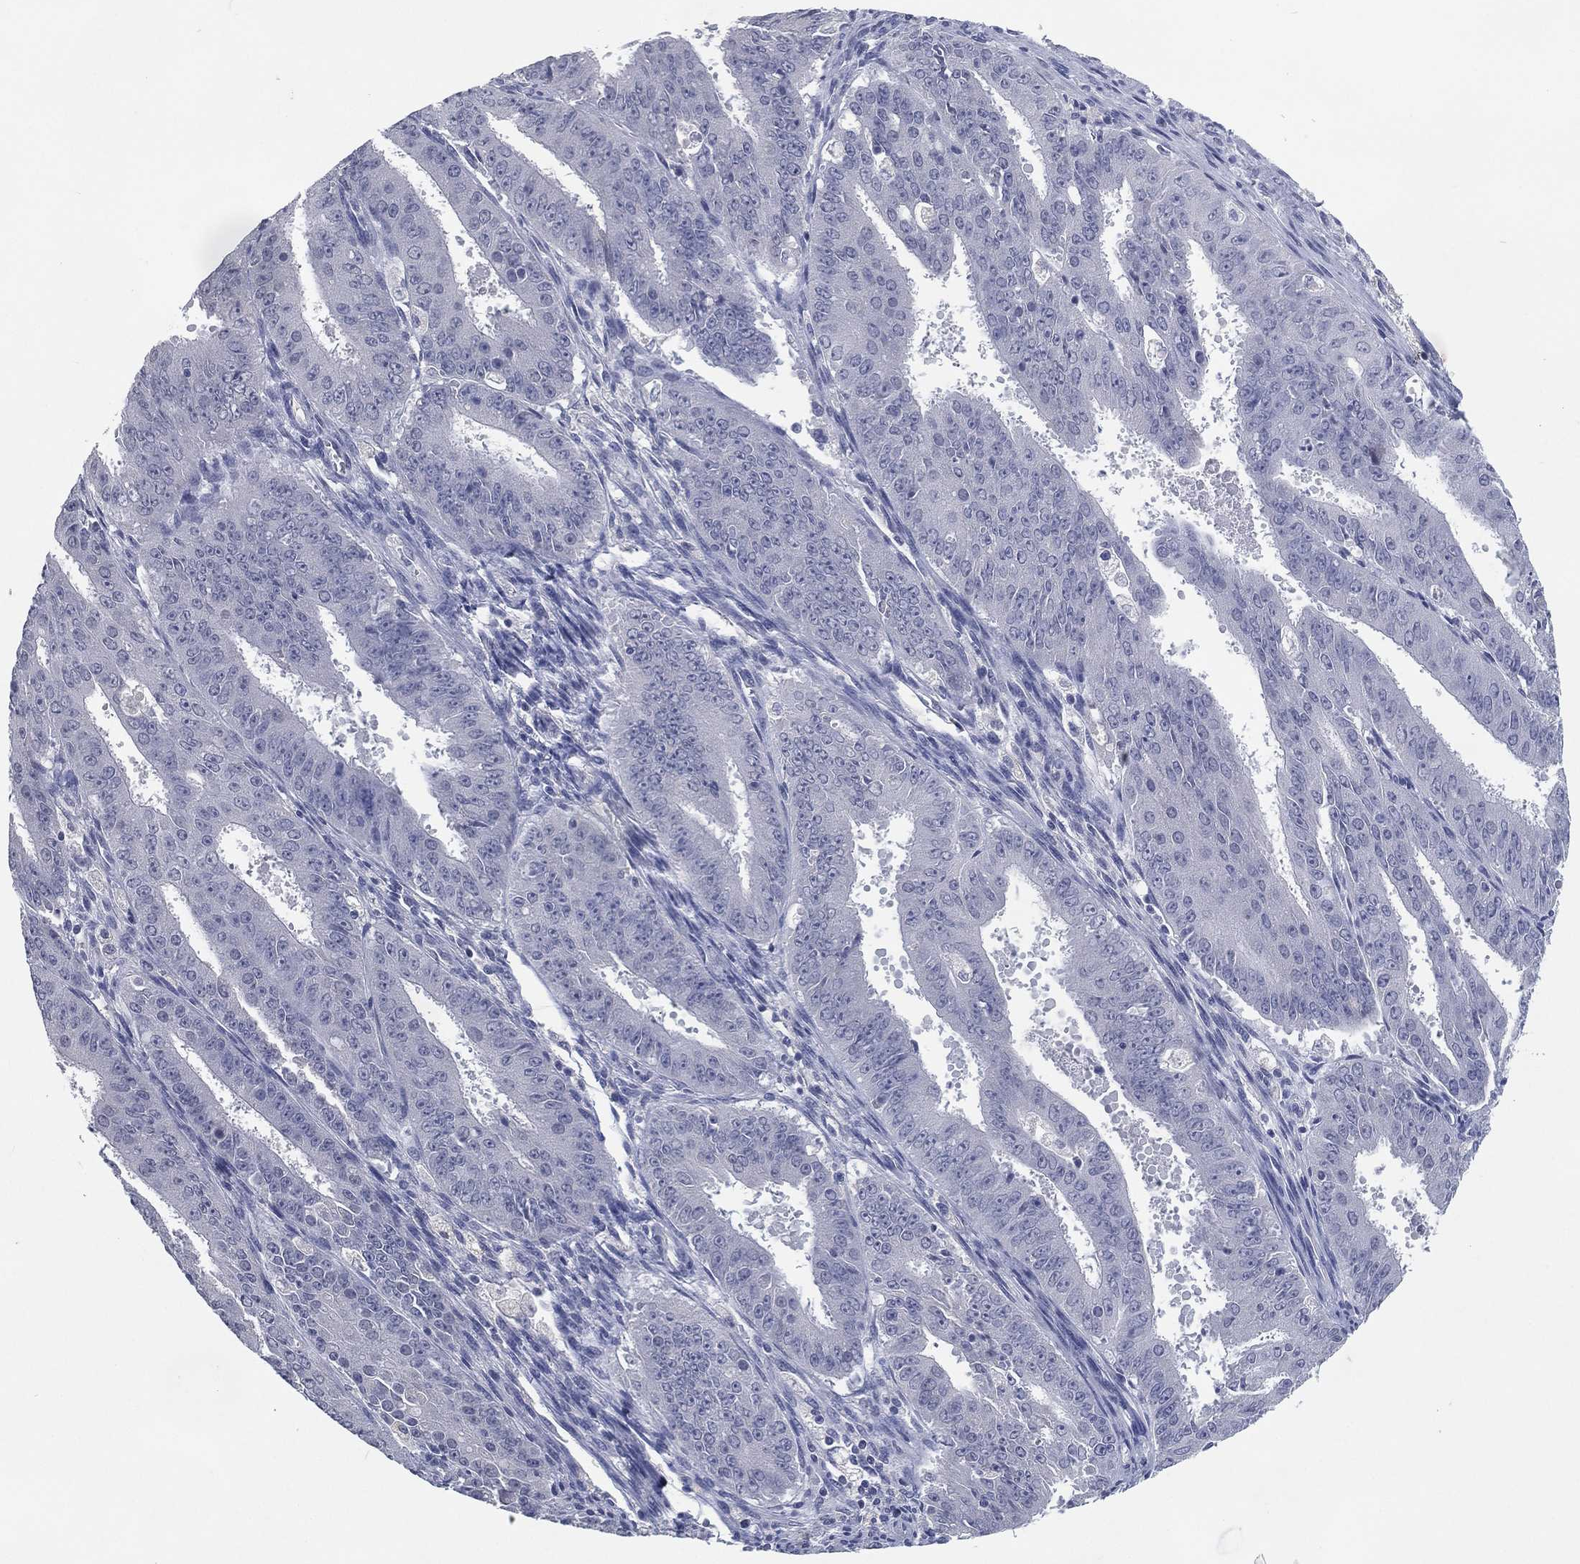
{"staining": {"intensity": "negative", "quantity": "none", "location": "none"}, "tissue": "ovarian cancer", "cell_type": "Tumor cells", "image_type": "cancer", "snomed": [{"axis": "morphology", "description": "Carcinoma, endometroid"}, {"axis": "topography", "description": "Ovary"}], "caption": "High power microscopy micrograph of an immunohistochemistry (IHC) histopathology image of endometroid carcinoma (ovarian), revealing no significant expression in tumor cells.", "gene": "KRT35", "patient": {"sex": "female", "age": 42}}